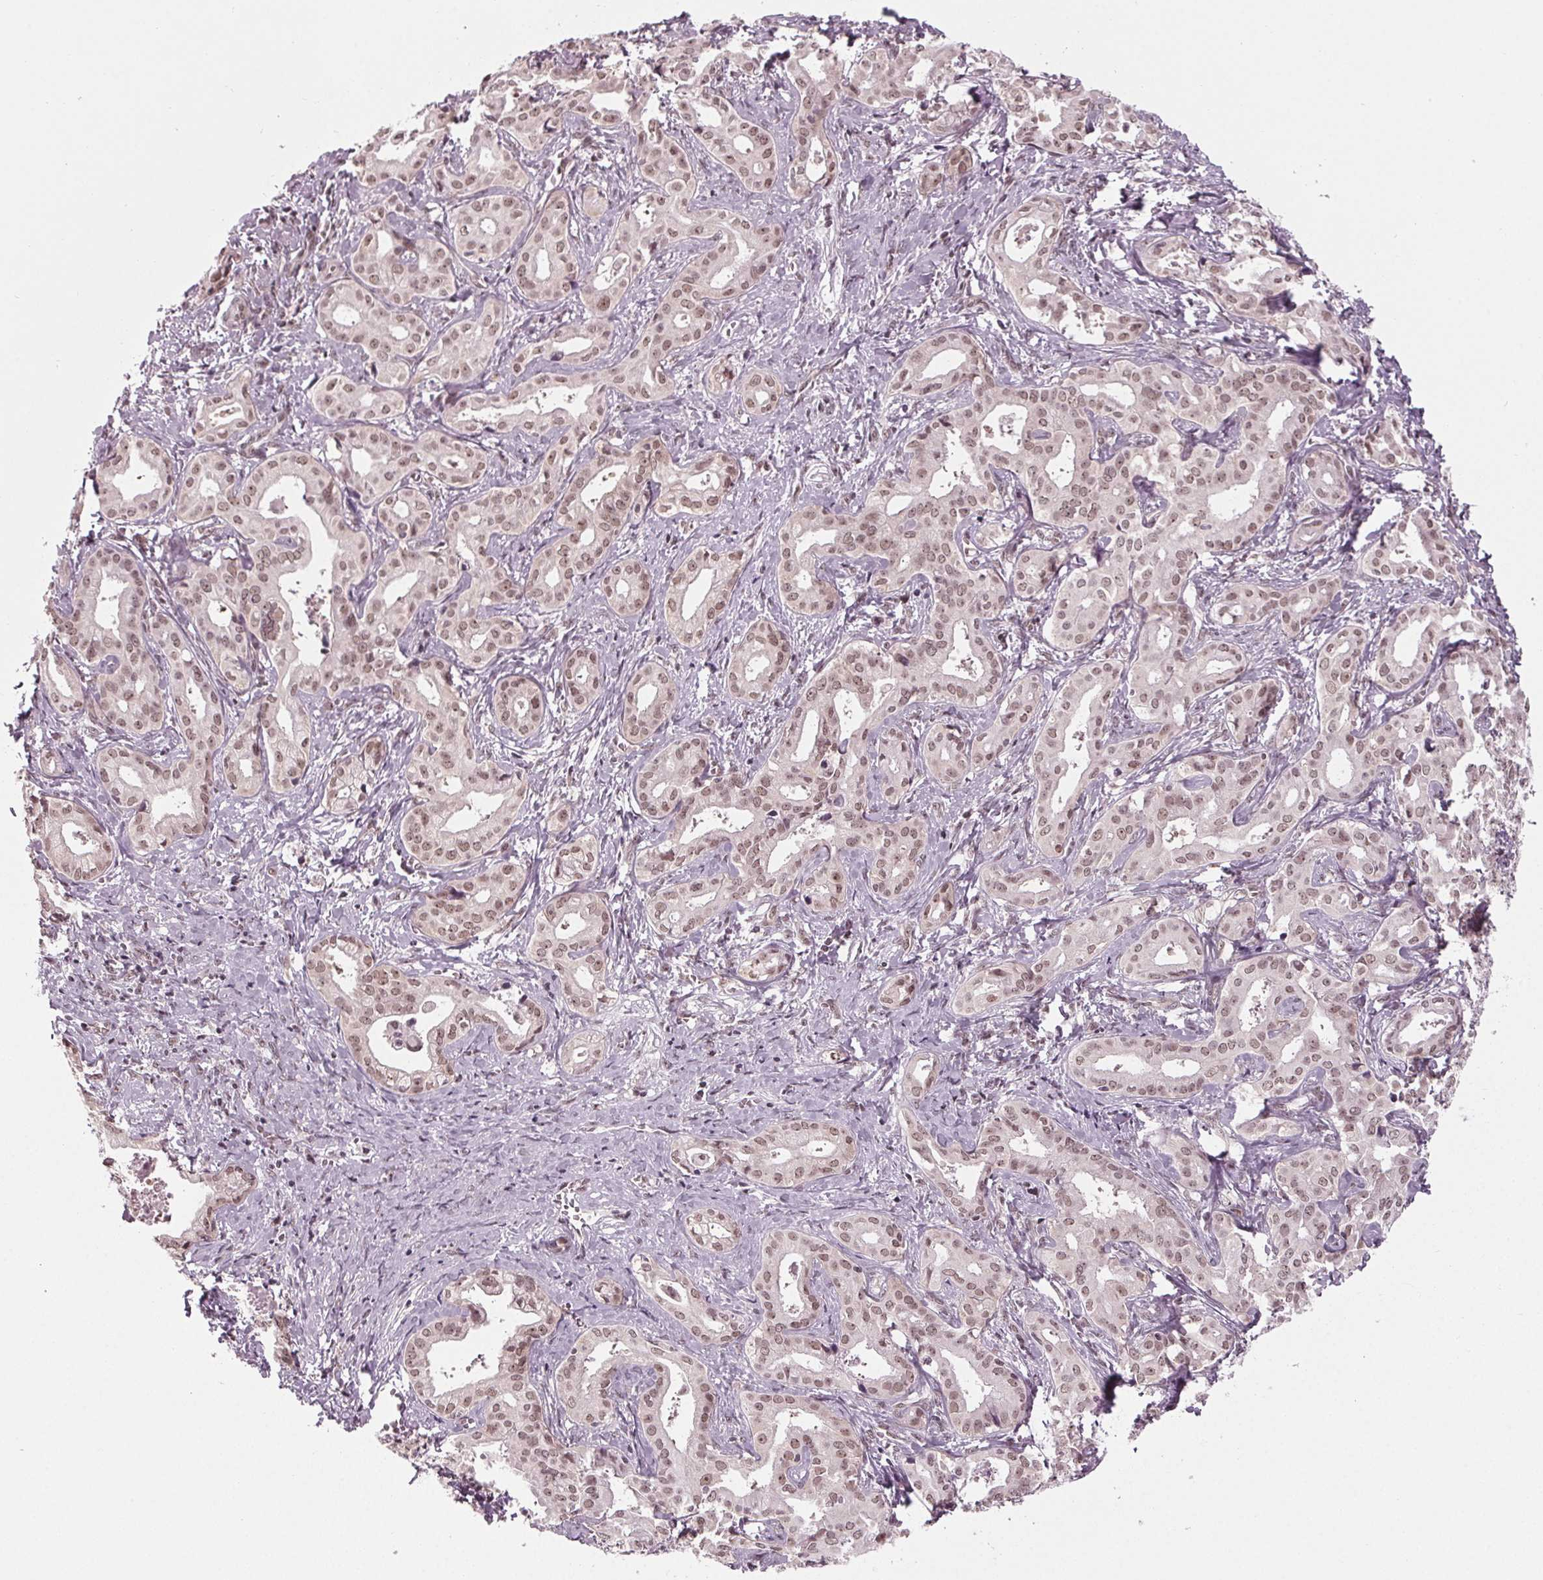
{"staining": {"intensity": "weak", "quantity": ">75%", "location": "nuclear"}, "tissue": "liver cancer", "cell_type": "Tumor cells", "image_type": "cancer", "snomed": [{"axis": "morphology", "description": "Cholangiocarcinoma"}, {"axis": "topography", "description": "Liver"}], "caption": "This micrograph demonstrates IHC staining of human liver cancer (cholangiocarcinoma), with low weak nuclear expression in about >75% of tumor cells.", "gene": "DDX41", "patient": {"sex": "female", "age": 65}}